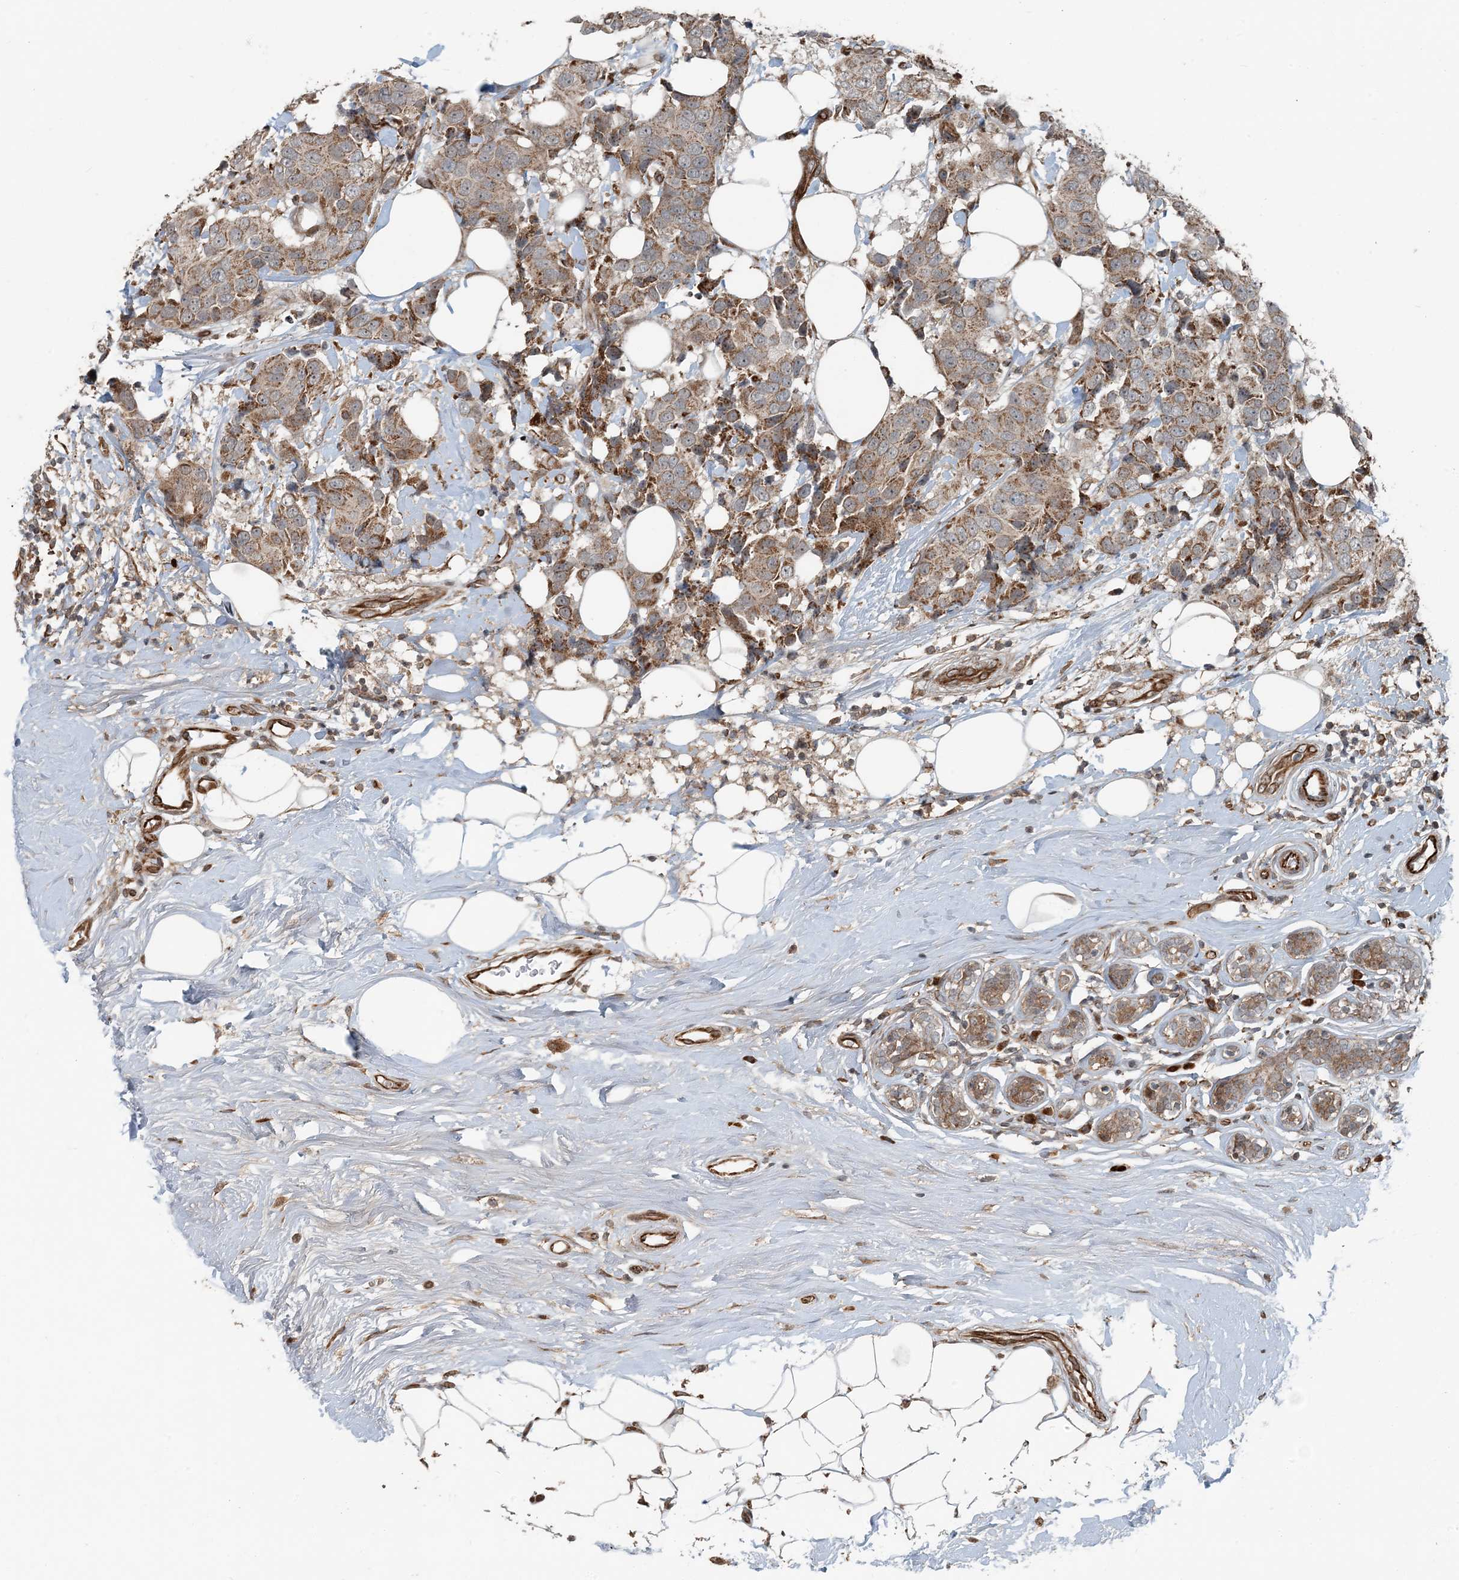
{"staining": {"intensity": "weak", "quantity": ">75%", "location": "cytoplasmic/membranous"}, "tissue": "breast cancer", "cell_type": "Tumor cells", "image_type": "cancer", "snomed": [{"axis": "morphology", "description": "Normal tissue, NOS"}, {"axis": "morphology", "description": "Duct carcinoma"}, {"axis": "topography", "description": "Breast"}], "caption": "This image demonstrates immunohistochemistry staining of breast cancer (infiltrating ductal carcinoma), with low weak cytoplasmic/membranous positivity in about >75% of tumor cells.", "gene": "EDEM2", "patient": {"sex": "female", "age": 39}}